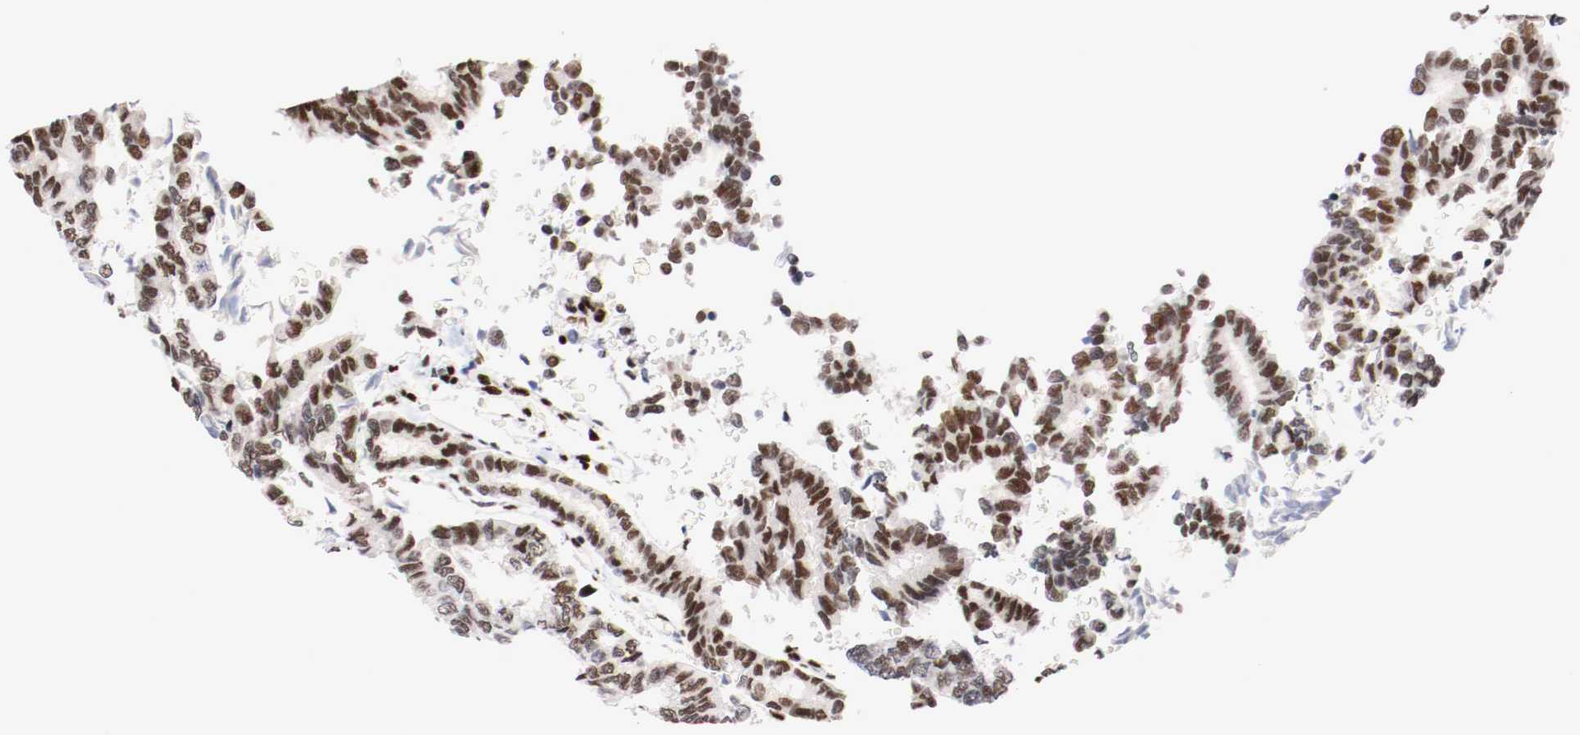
{"staining": {"intensity": "moderate", "quantity": ">75%", "location": "nuclear"}, "tissue": "thyroid cancer", "cell_type": "Tumor cells", "image_type": "cancer", "snomed": [{"axis": "morphology", "description": "Papillary adenocarcinoma, NOS"}, {"axis": "topography", "description": "Thyroid gland"}], "caption": "Immunohistochemistry (IHC) of thyroid cancer (papillary adenocarcinoma) displays medium levels of moderate nuclear positivity in about >75% of tumor cells.", "gene": "MEF2D", "patient": {"sex": "female", "age": 35}}